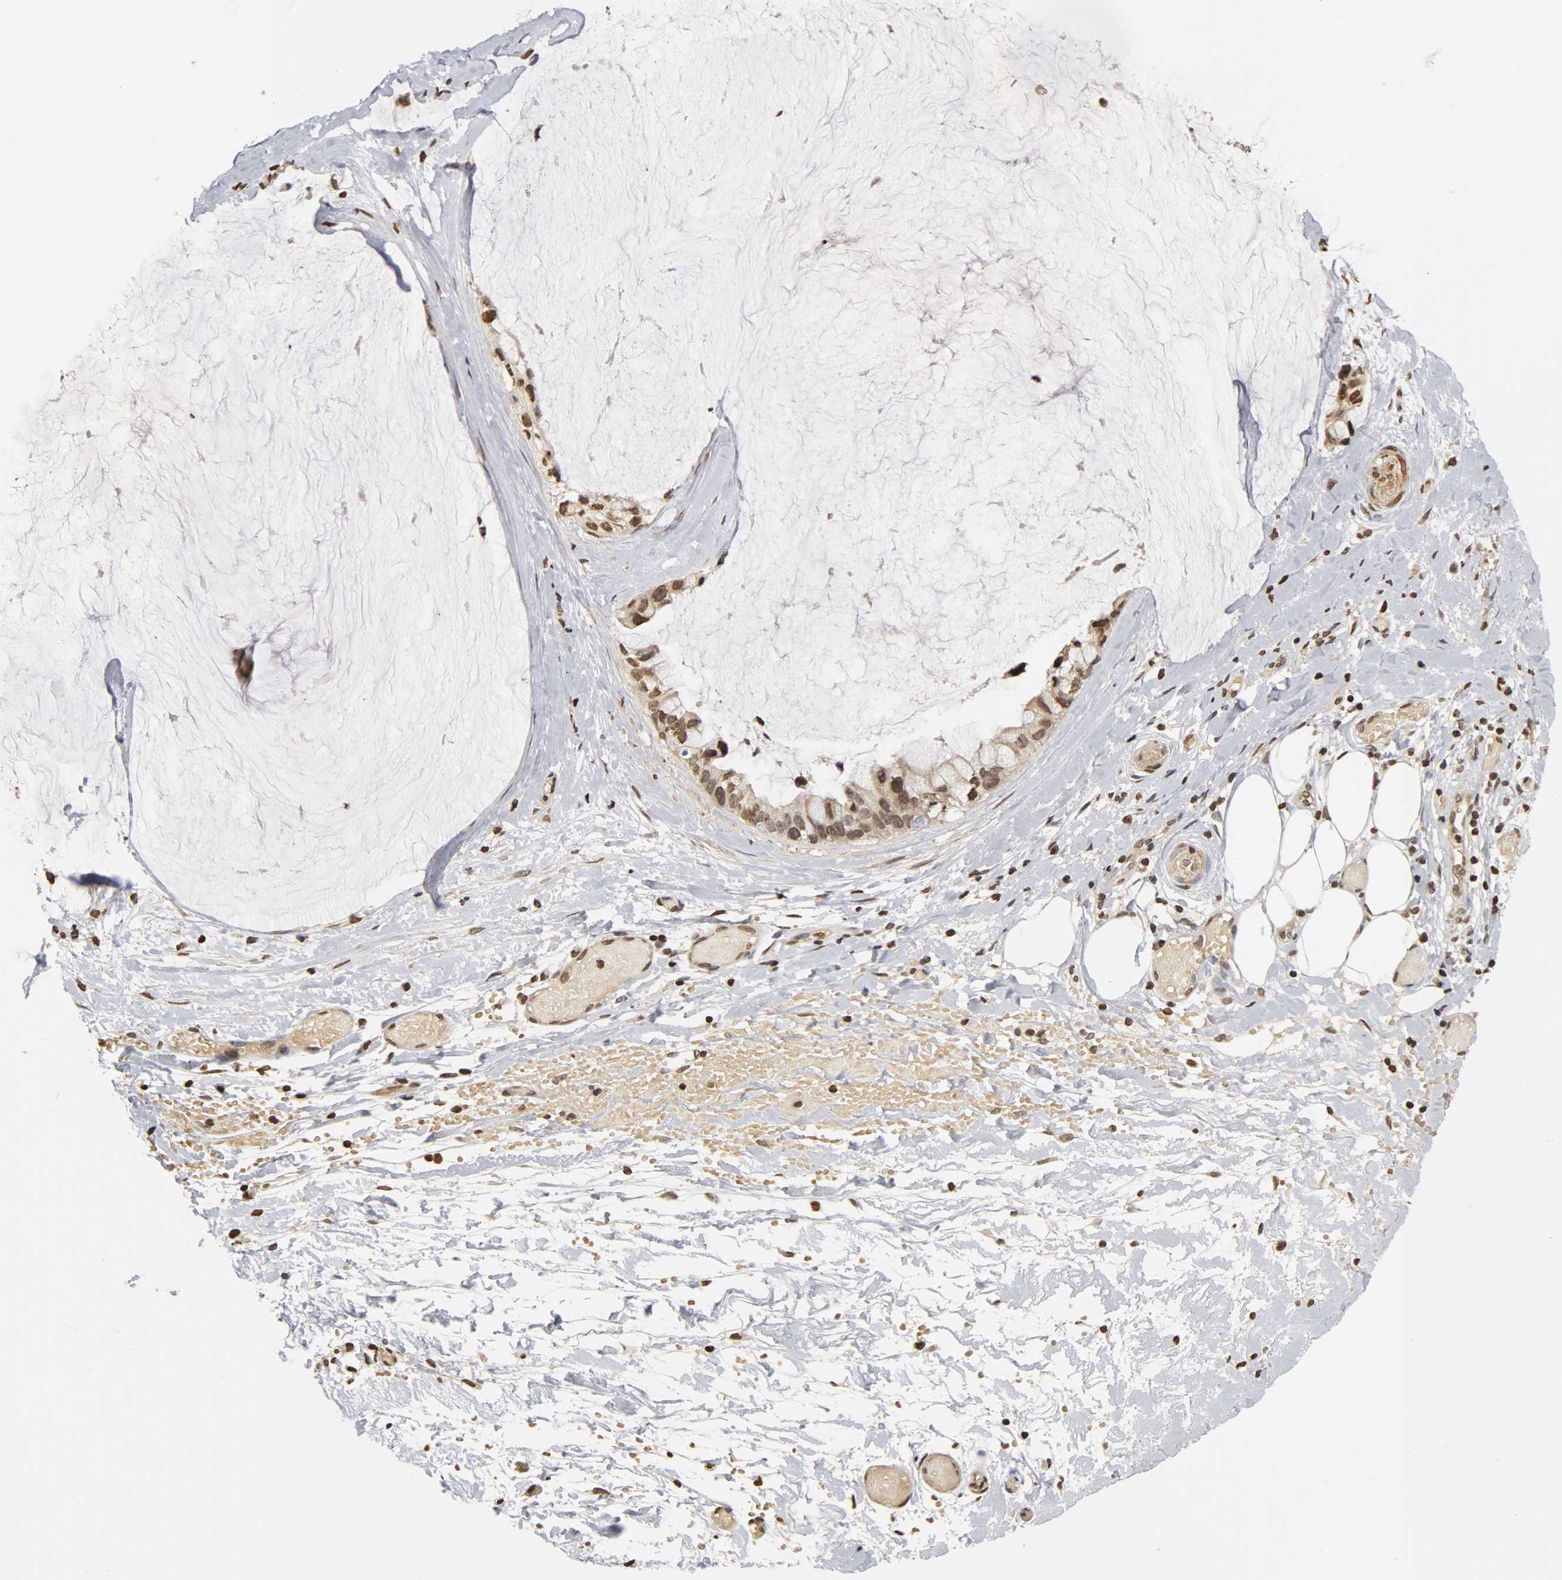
{"staining": {"intensity": "moderate", "quantity": ">75%", "location": "nuclear"}, "tissue": "ovarian cancer", "cell_type": "Tumor cells", "image_type": "cancer", "snomed": [{"axis": "morphology", "description": "Cystadenocarcinoma, mucinous, NOS"}, {"axis": "topography", "description": "Ovary"}], "caption": "An IHC histopathology image of tumor tissue is shown. Protein staining in brown labels moderate nuclear positivity in ovarian cancer within tumor cells.", "gene": "ERCC2", "patient": {"sex": "female", "age": 39}}